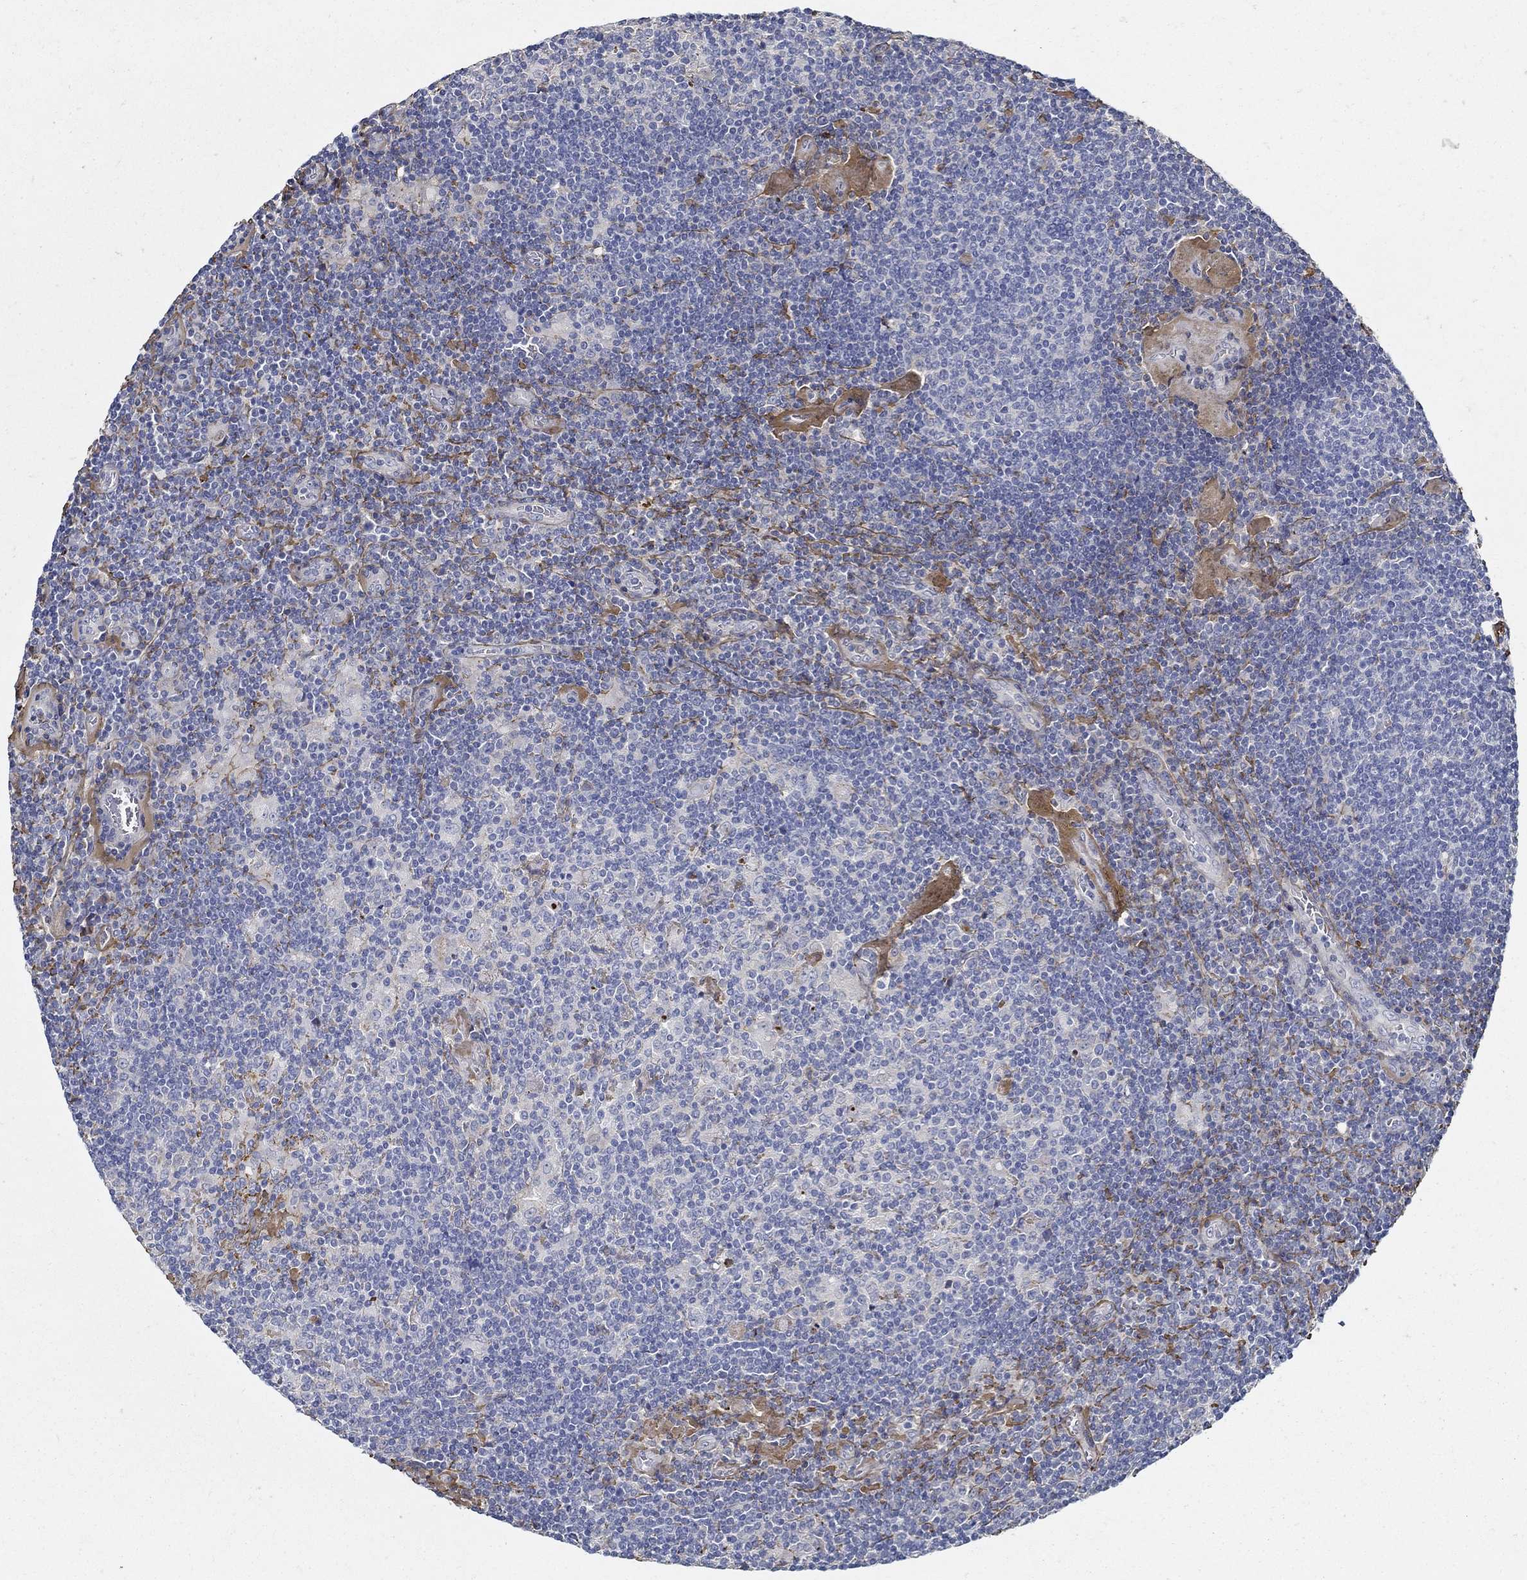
{"staining": {"intensity": "negative", "quantity": "none", "location": "none"}, "tissue": "lymphoma", "cell_type": "Tumor cells", "image_type": "cancer", "snomed": [{"axis": "morphology", "description": "Hodgkin's disease, NOS"}, {"axis": "topography", "description": "Lymph node"}], "caption": "Tumor cells are negative for brown protein staining in Hodgkin's disease. (Brightfield microscopy of DAB IHC at high magnification).", "gene": "TGFBI", "patient": {"sex": "male", "age": 40}}